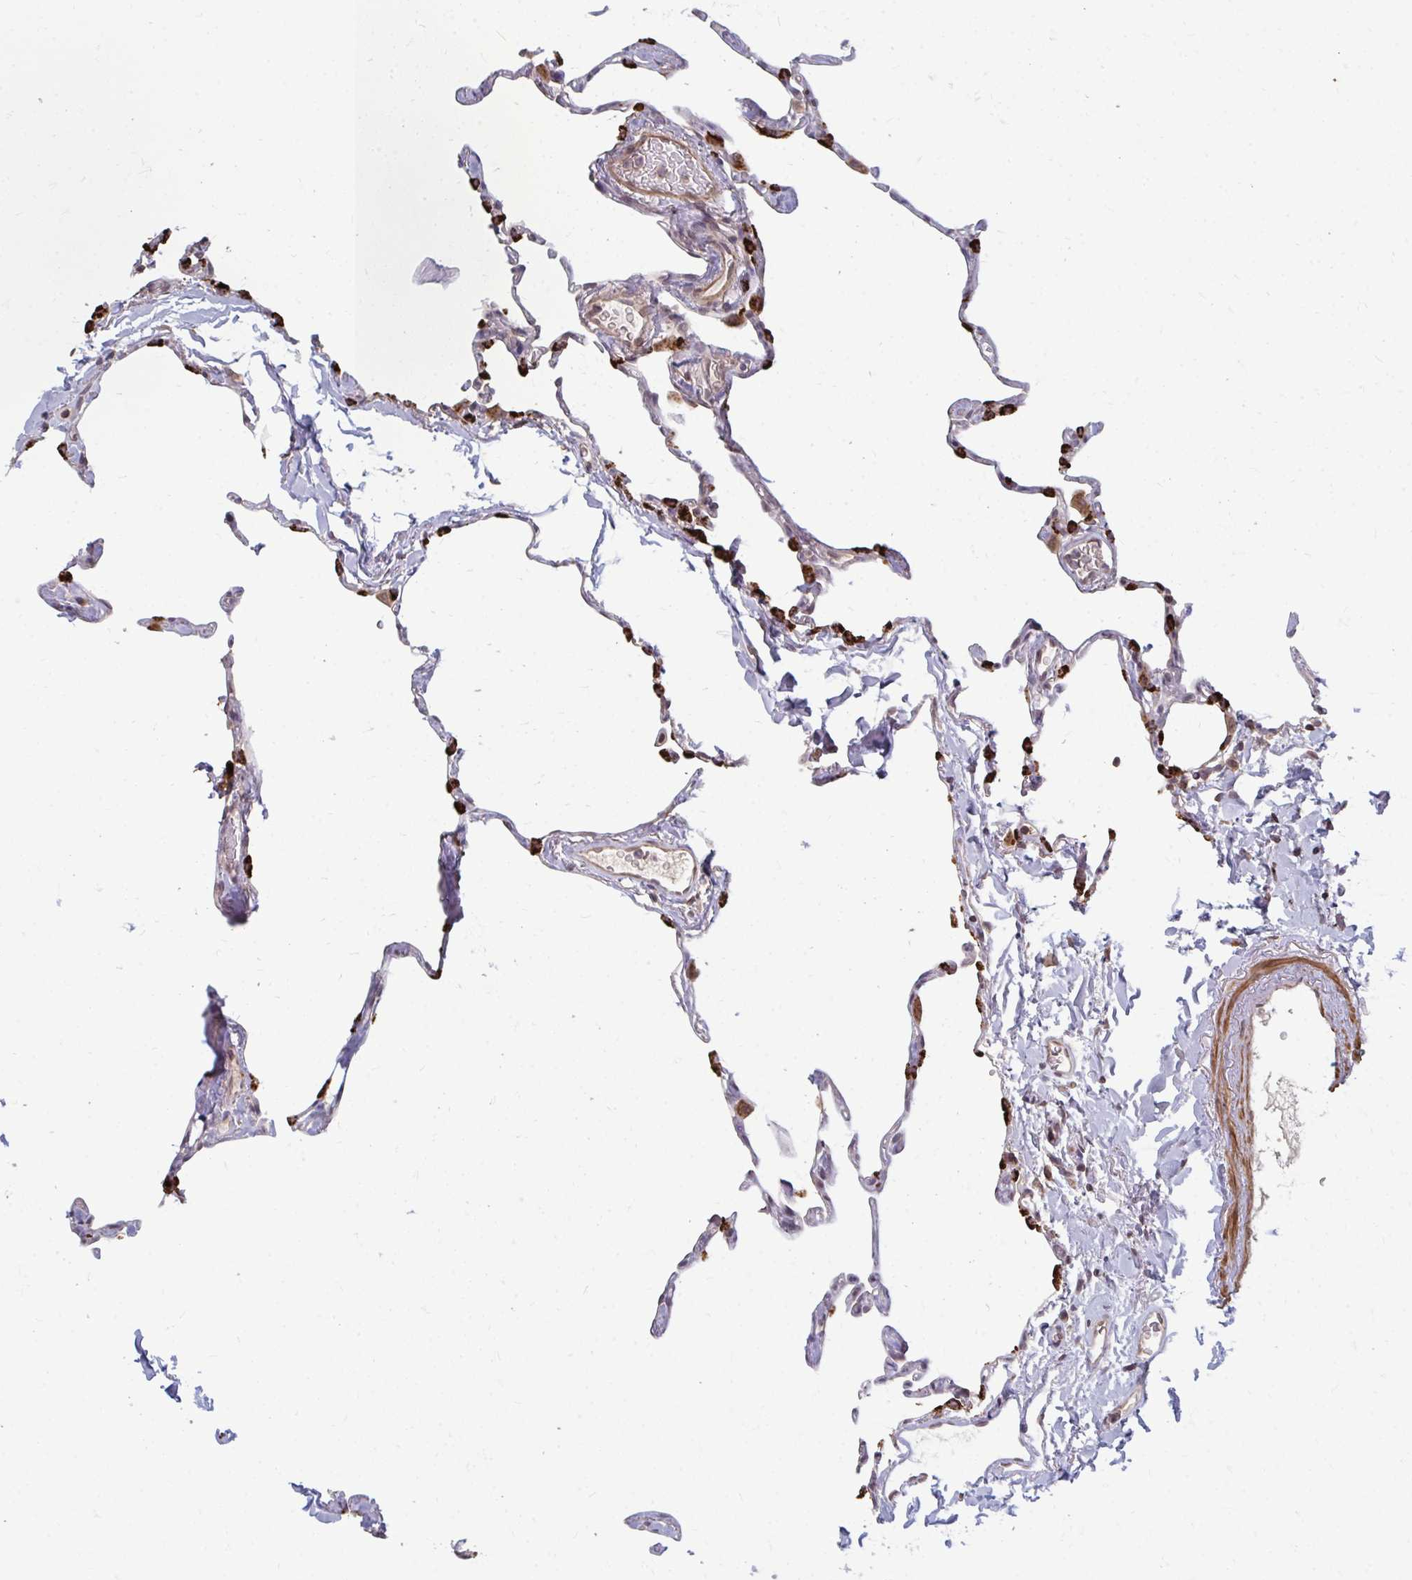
{"staining": {"intensity": "strong", "quantity": "25%-75%", "location": "cytoplasmic/membranous"}, "tissue": "lung", "cell_type": "Alveolar cells", "image_type": "normal", "snomed": [{"axis": "morphology", "description": "Normal tissue, NOS"}, {"axis": "topography", "description": "Lung"}], "caption": "Lung stained with a brown dye reveals strong cytoplasmic/membranous positive positivity in about 25%-75% of alveolar cells.", "gene": "GPC5", "patient": {"sex": "male", "age": 65}}